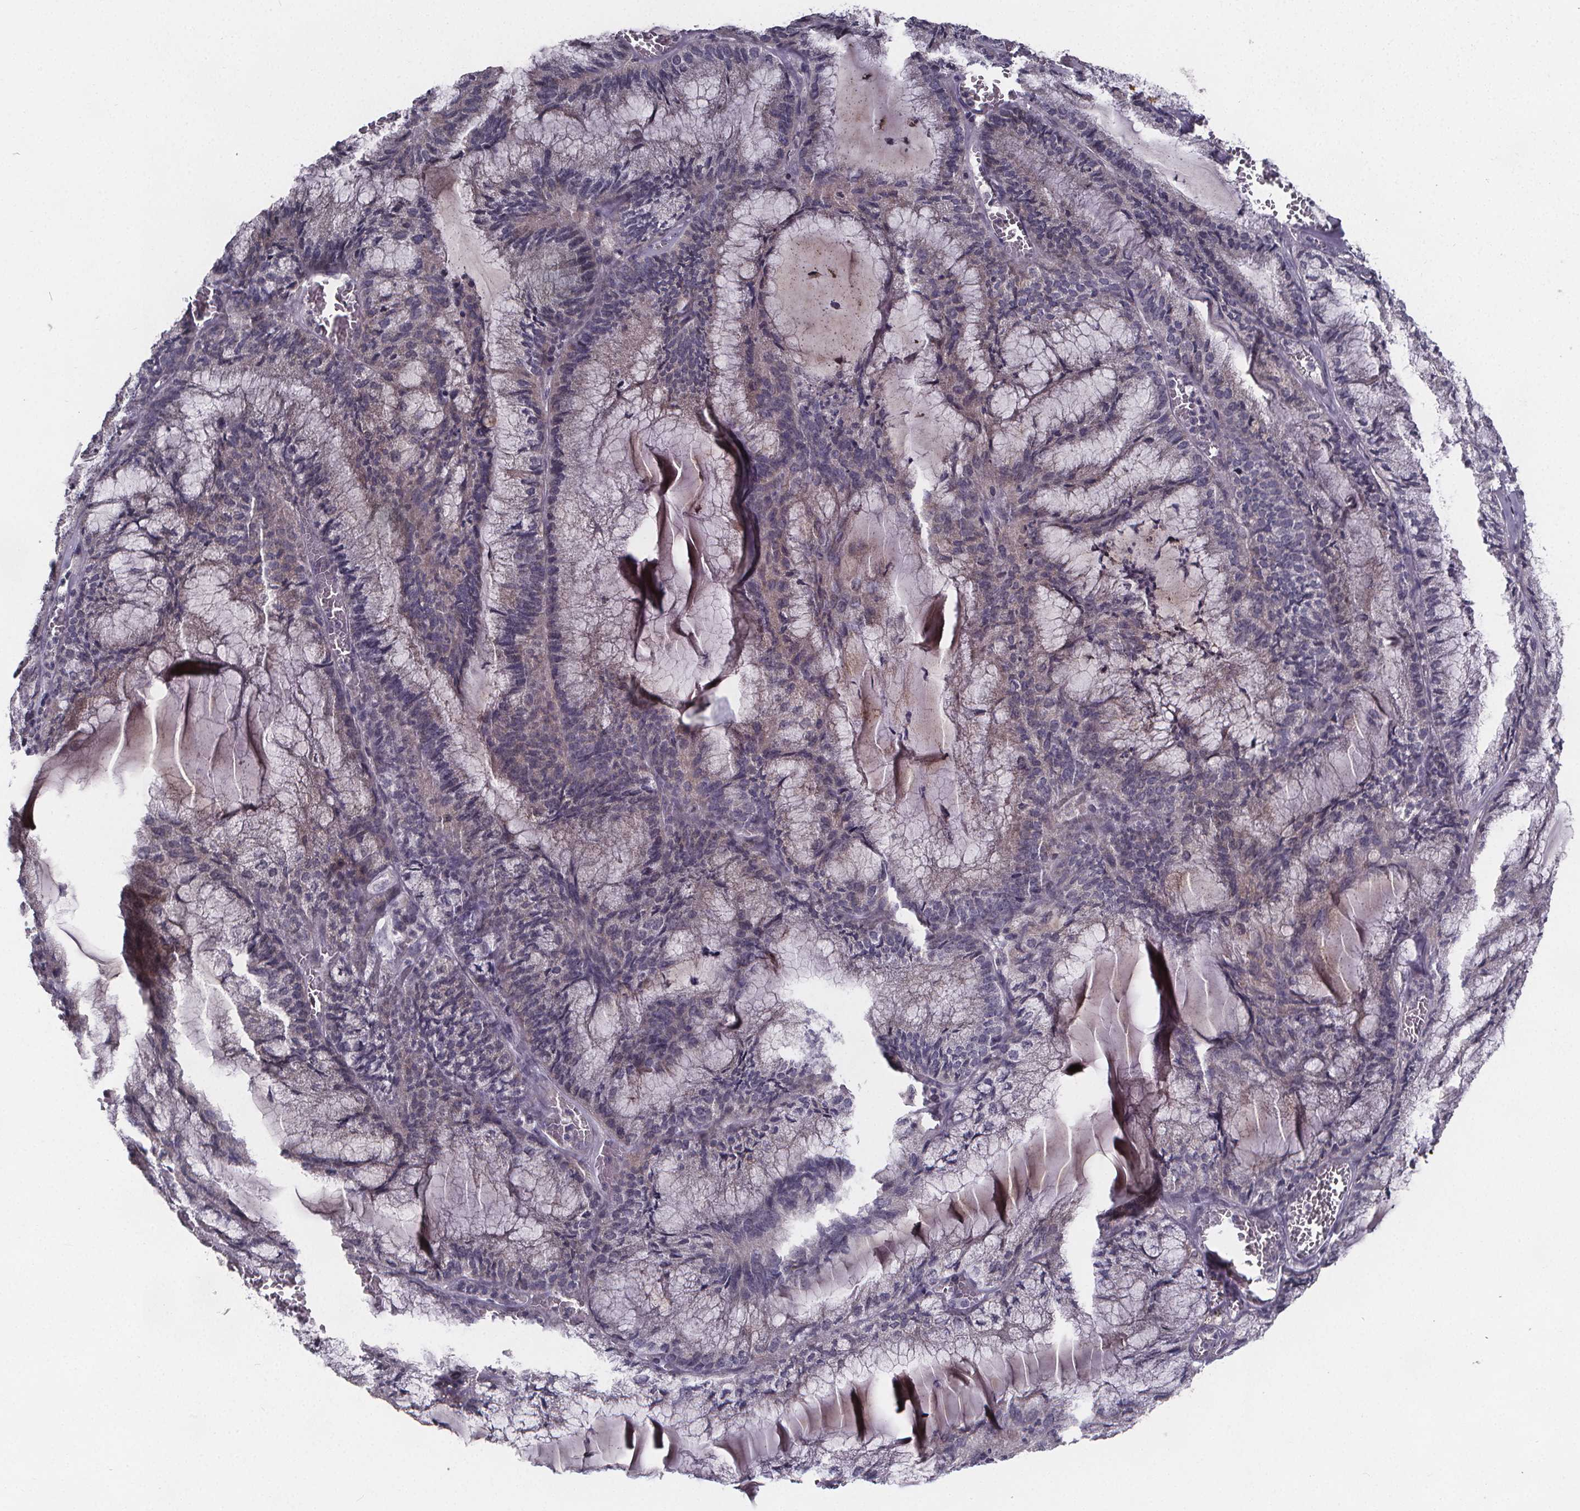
{"staining": {"intensity": "negative", "quantity": "none", "location": "none"}, "tissue": "endometrial cancer", "cell_type": "Tumor cells", "image_type": "cancer", "snomed": [{"axis": "morphology", "description": "Carcinoma, NOS"}, {"axis": "topography", "description": "Endometrium"}], "caption": "There is no significant staining in tumor cells of endometrial cancer (carcinoma). Nuclei are stained in blue.", "gene": "AGT", "patient": {"sex": "female", "age": 62}}